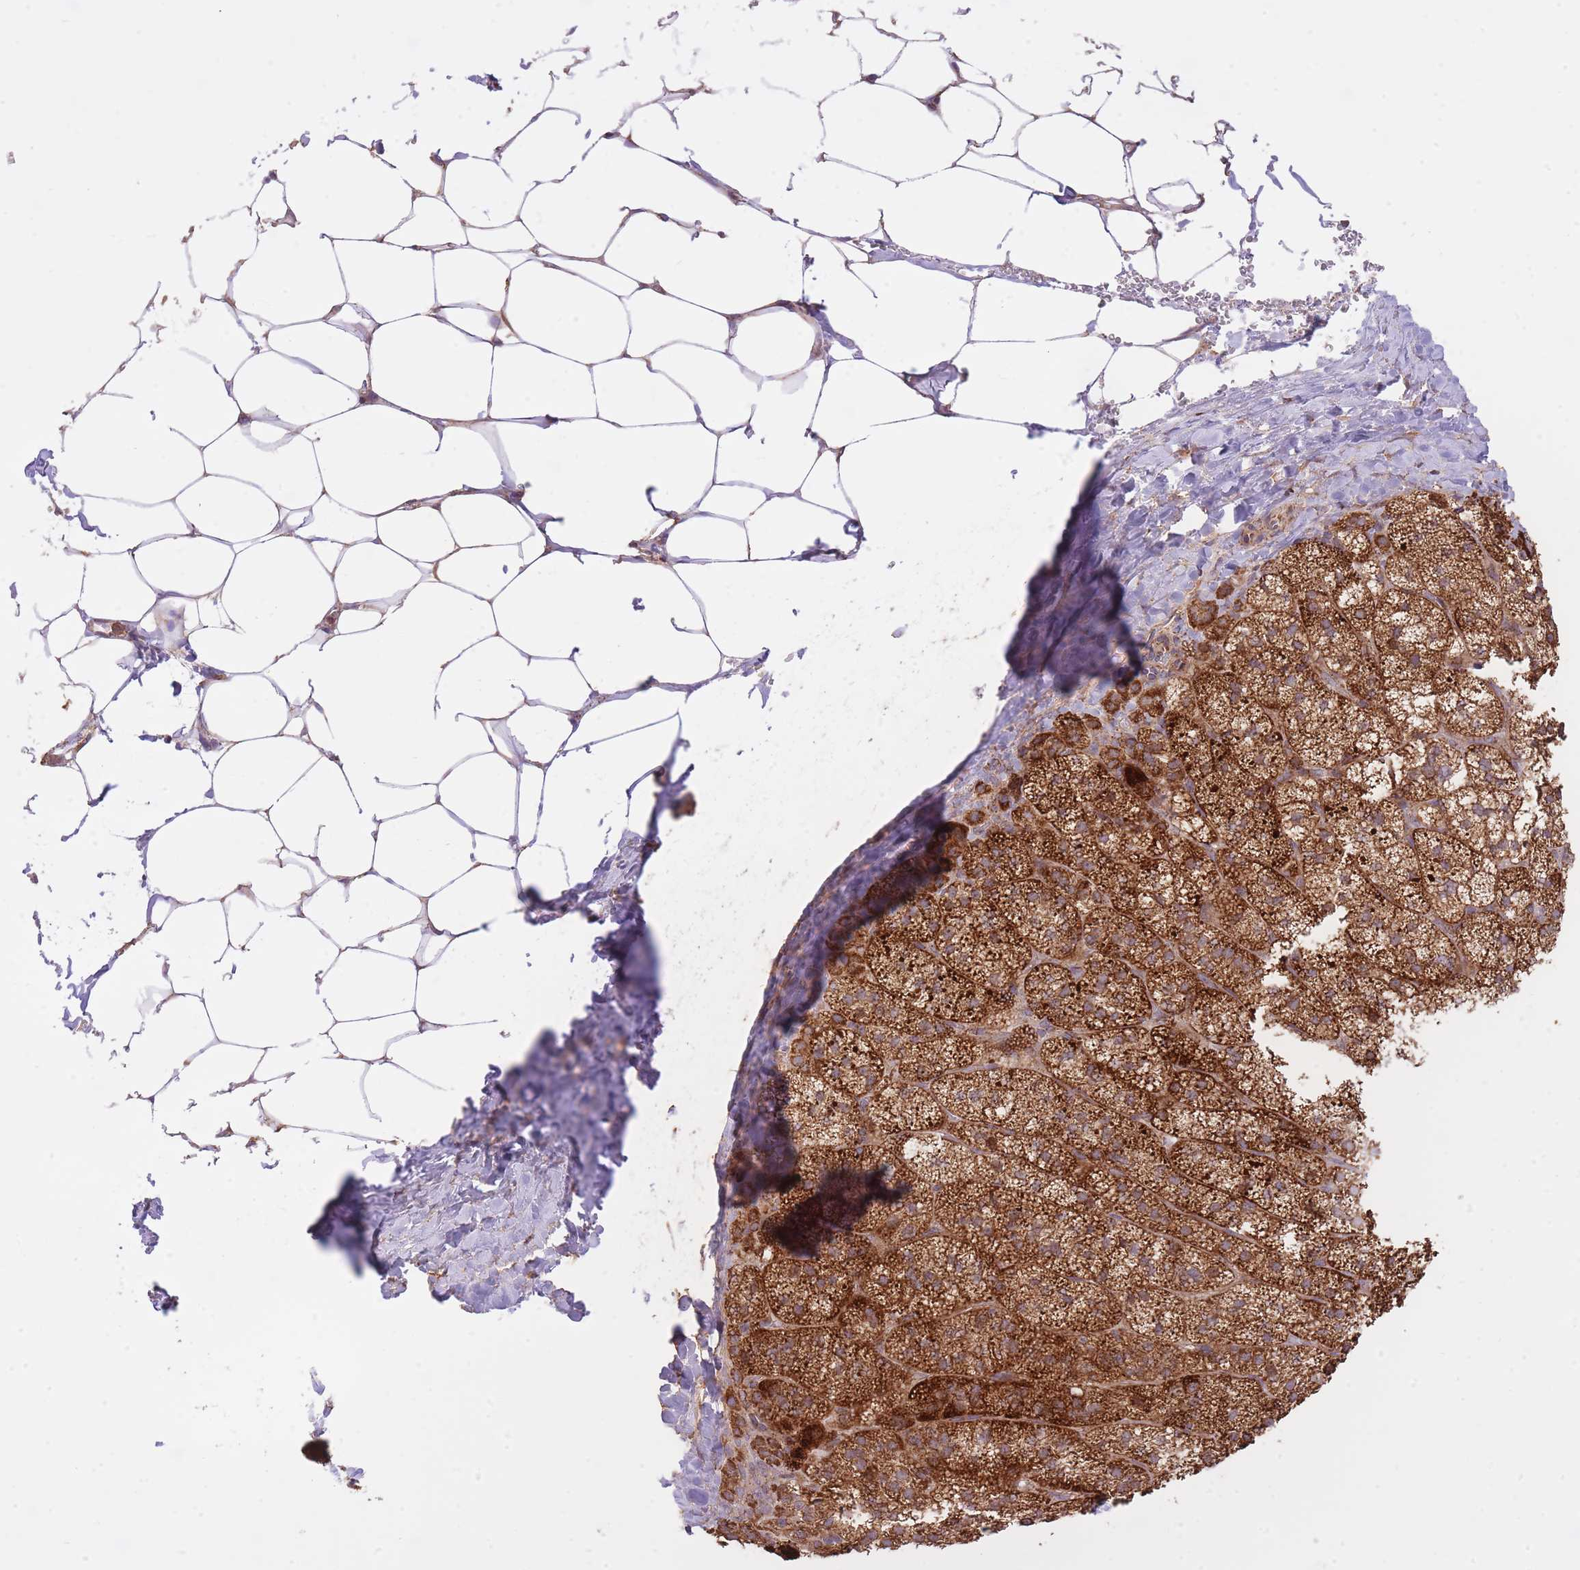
{"staining": {"intensity": "strong", "quantity": ">75%", "location": "cytoplasmic/membranous"}, "tissue": "adrenal gland", "cell_type": "Glandular cells", "image_type": "normal", "snomed": [{"axis": "morphology", "description": "Normal tissue, NOS"}, {"axis": "topography", "description": "Adrenal gland"}], "caption": "The photomicrograph displays staining of unremarkable adrenal gland, revealing strong cytoplasmic/membranous protein staining (brown color) within glandular cells.", "gene": "PREP", "patient": {"sex": "female", "age": 58}}